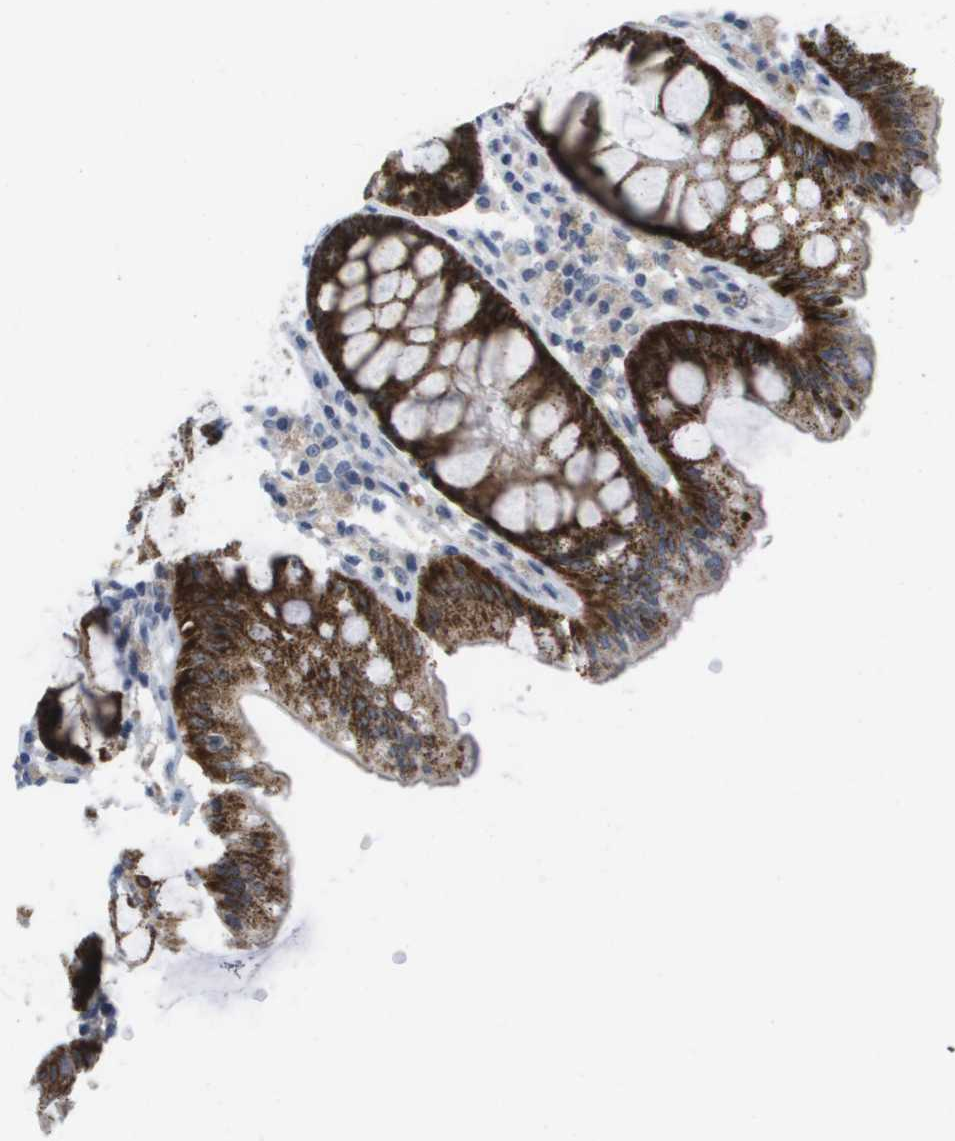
{"staining": {"intensity": "strong", "quantity": ">75%", "location": "cytoplasmic/membranous"}, "tissue": "colon", "cell_type": "Glandular cells", "image_type": "normal", "snomed": [{"axis": "morphology", "description": "Normal tissue, NOS"}, {"axis": "topography", "description": "Colon"}], "caption": "Glandular cells reveal high levels of strong cytoplasmic/membranous expression in about >75% of cells in benign colon.", "gene": "PDE4A", "patient": {"sex": "female", "age": 55}}